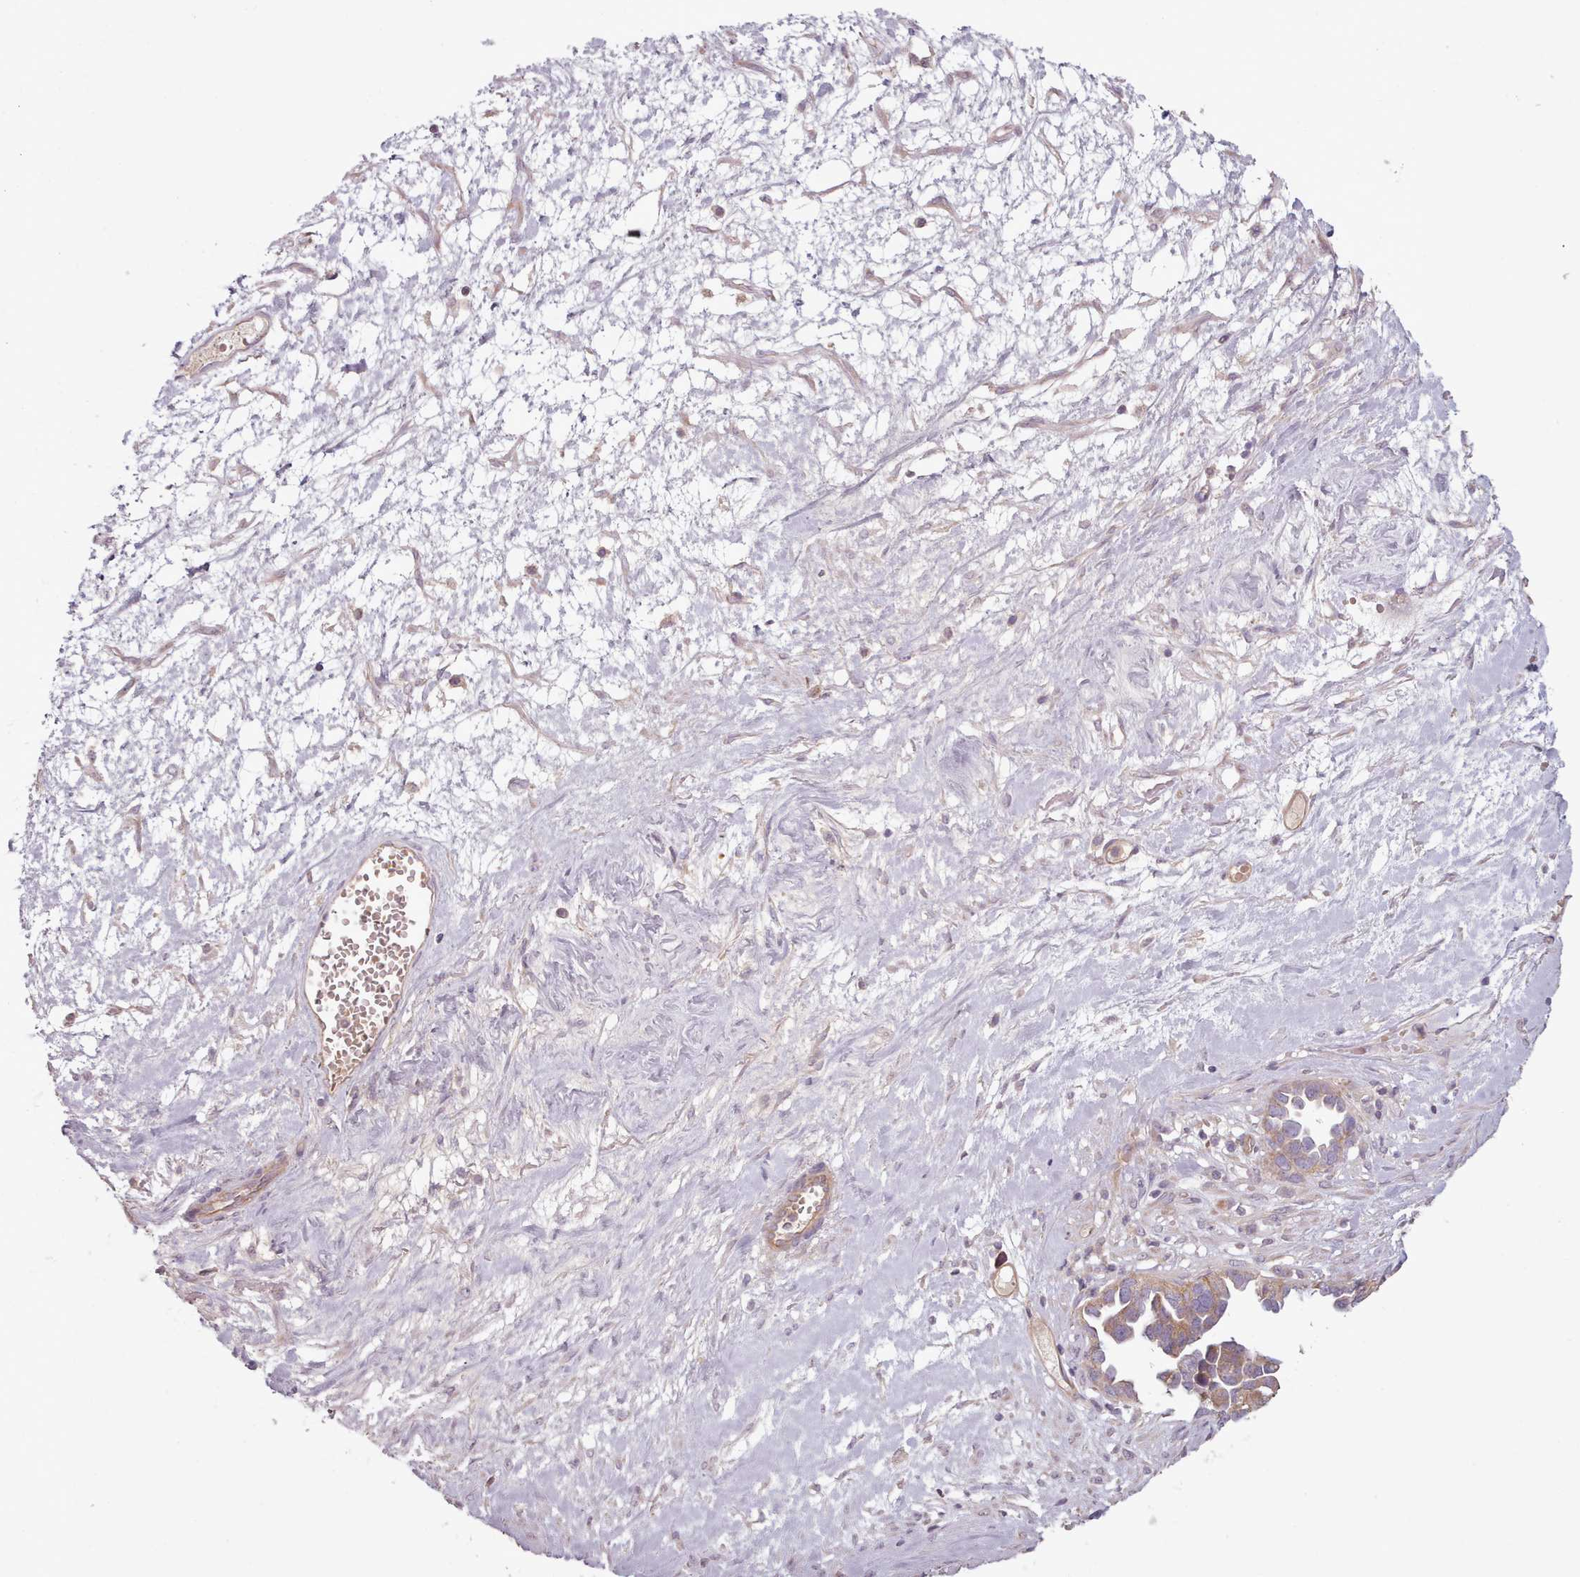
{"staining": {"intensity": "moderate", "quantity": "25%-75%", "location": "cytoplasmic/membranous"}, "tissue": "ovarian cancer", "cell_type": "Tumor cells", "image_type": "cancer", "snomed": [{"axis": "morphology", "description": "Cystadenocarcinoma, serous, NOS"}, {"axis": "topography", "description": "Ovary"}], "caption": "Immunohistochemical staining of human ovarian serous cystadenocarcinoma demonstrates moderate cytoplasmic/membranous protein staining in approximately 25%-75% of tumor cells. (Stains: DAB in brown, nuclei in blue, Microscopy: brightfield microscopy at high magnification).", "gene": "NT5DC2", "patient": {"sex": "female", "age": 54}}